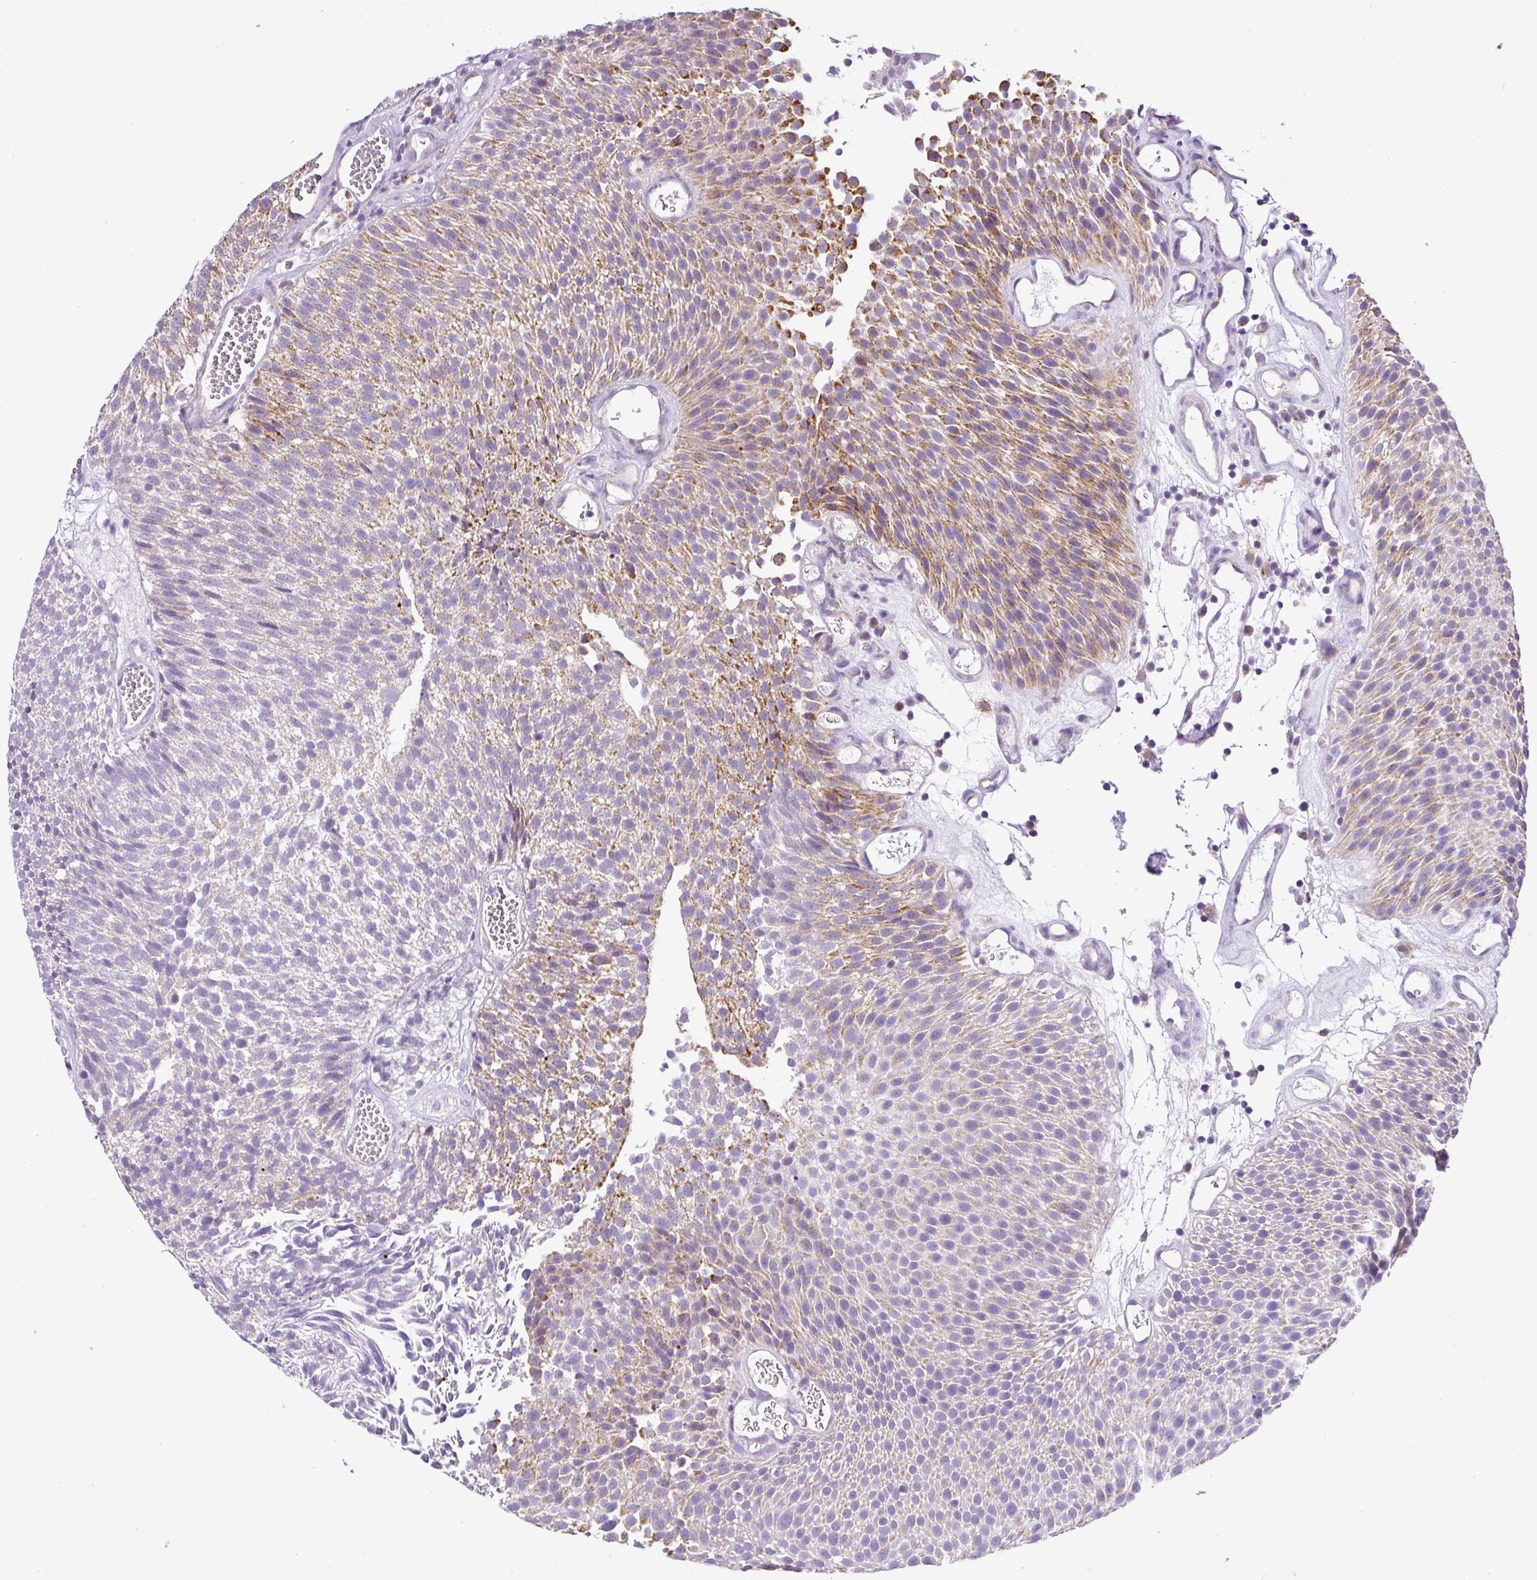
{"staining": {"intensity": "moderate", "quantity": "<25%", "location": "cytoplasmic/membranous"}, "tissue": "urothelial cancer", "cell_type": "Tumor cells", "image_type": "cancer", "snomed": [{"axis": "morphology", "description": "Urothelial carcinoma, Low grade"}, {"axis": "topography", "description": "Urinary bladder"}], "caption": "Brown immunohistochemical staining in human low-grade urothelial carcinoma demonstrates moderate cytoplasmic/membranous expression in approximately <25% of tumor cells. The staining is performed using DAB (3,3'-diaminobenzidine) brown chromogen to label protein expression. The nuclei are counter-stained blue using hematoxylin.", "gene": "HMCN2", "patient": {"sex": "female", "age": 79}}